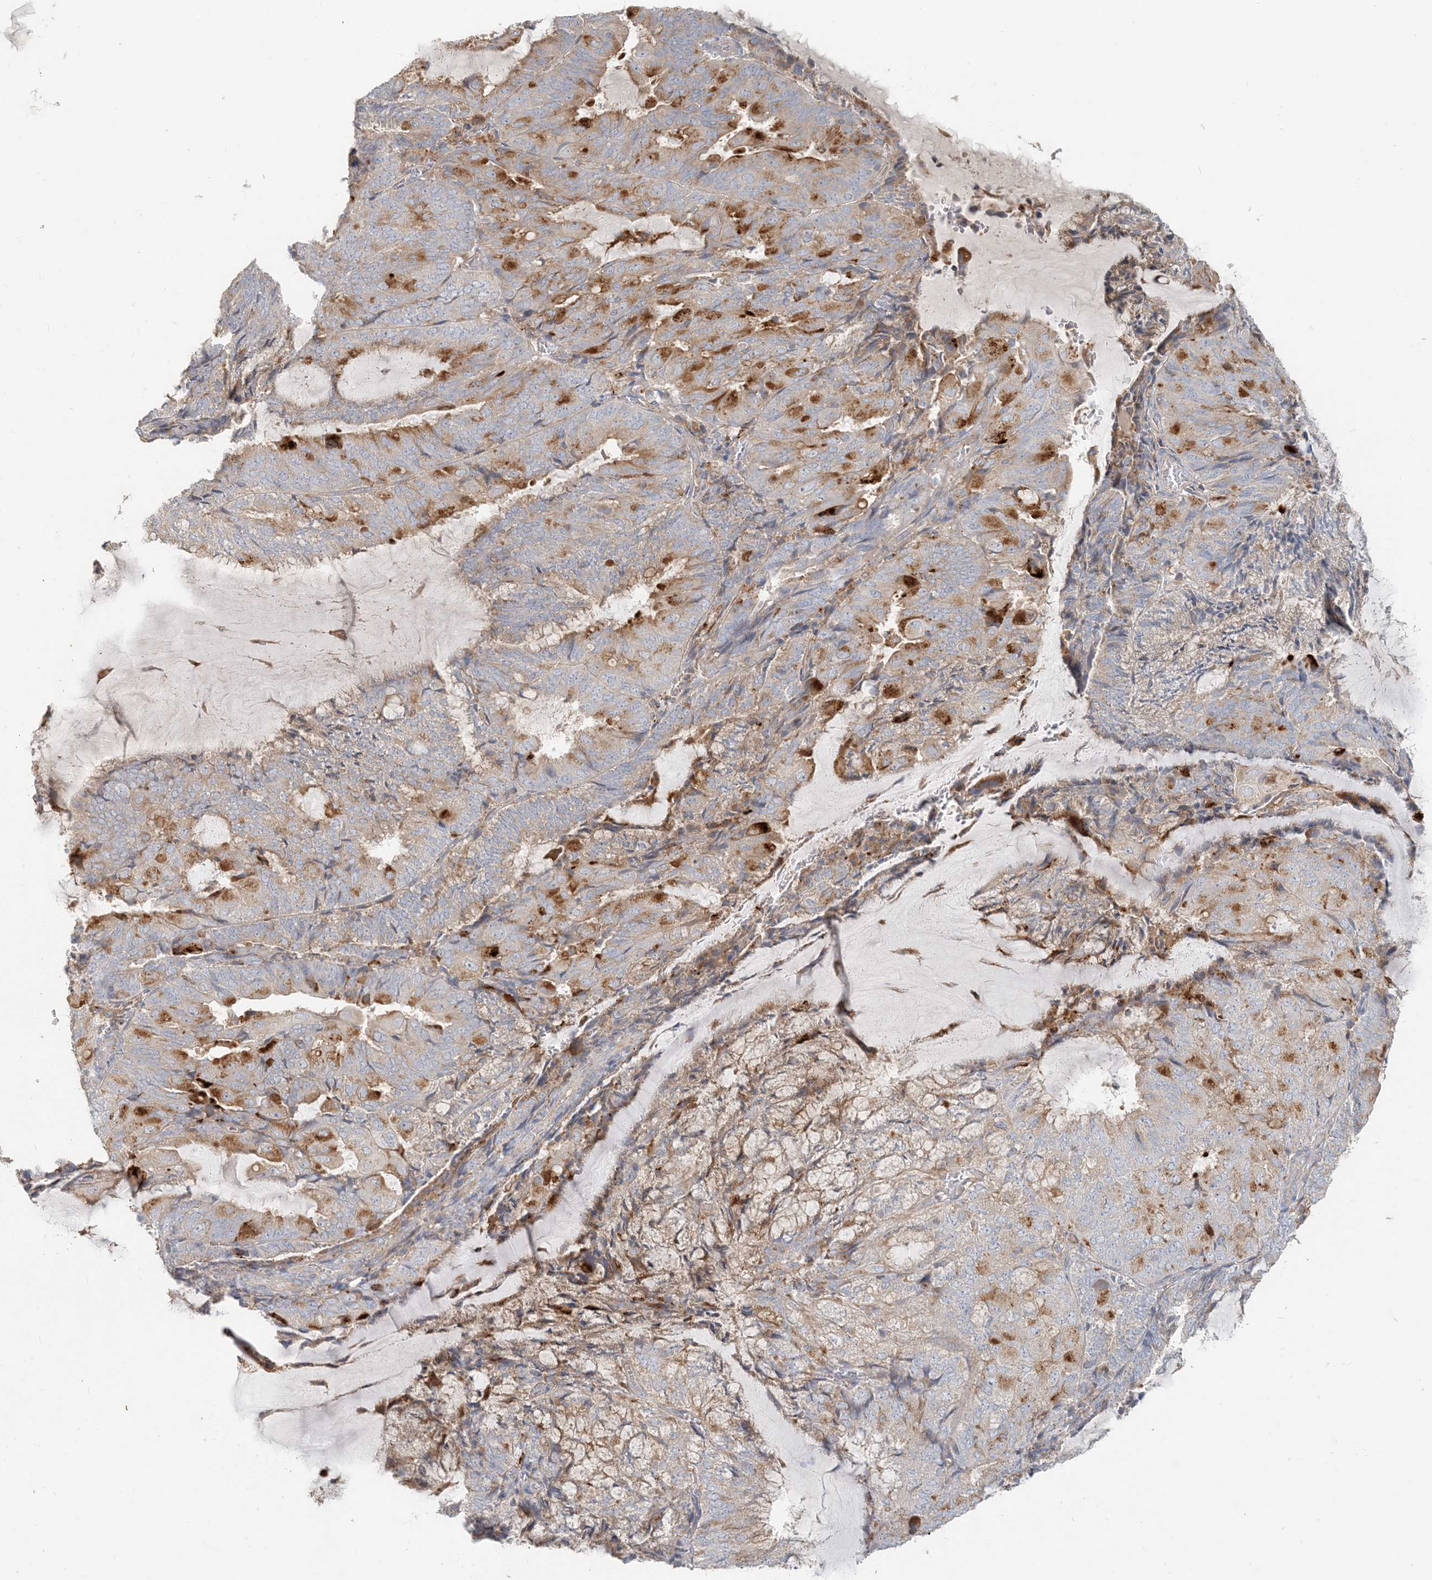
{"staining": {"intensity": "moderate", "quantity": "<25%", "location": "cytoplasmic/membranous"}, "tissue": "endometrial cancer", "cell_type": "Tumor cells", "image_type": "cancer", "snomed": [{"axis": "morphology", "description": "Adenocarcinoma, NOS"}, {"axis": "topography", "description": "Endometrium"}], "caption": "Brown immunohistochemical staining in human adenocarcinoma (endometrial) demonstrates moderate cytoplasmic/membranous staining in about <25% of tumor cells.", "gene": "SPPL2A", "patient": {"sex": "female", "age": 81}}